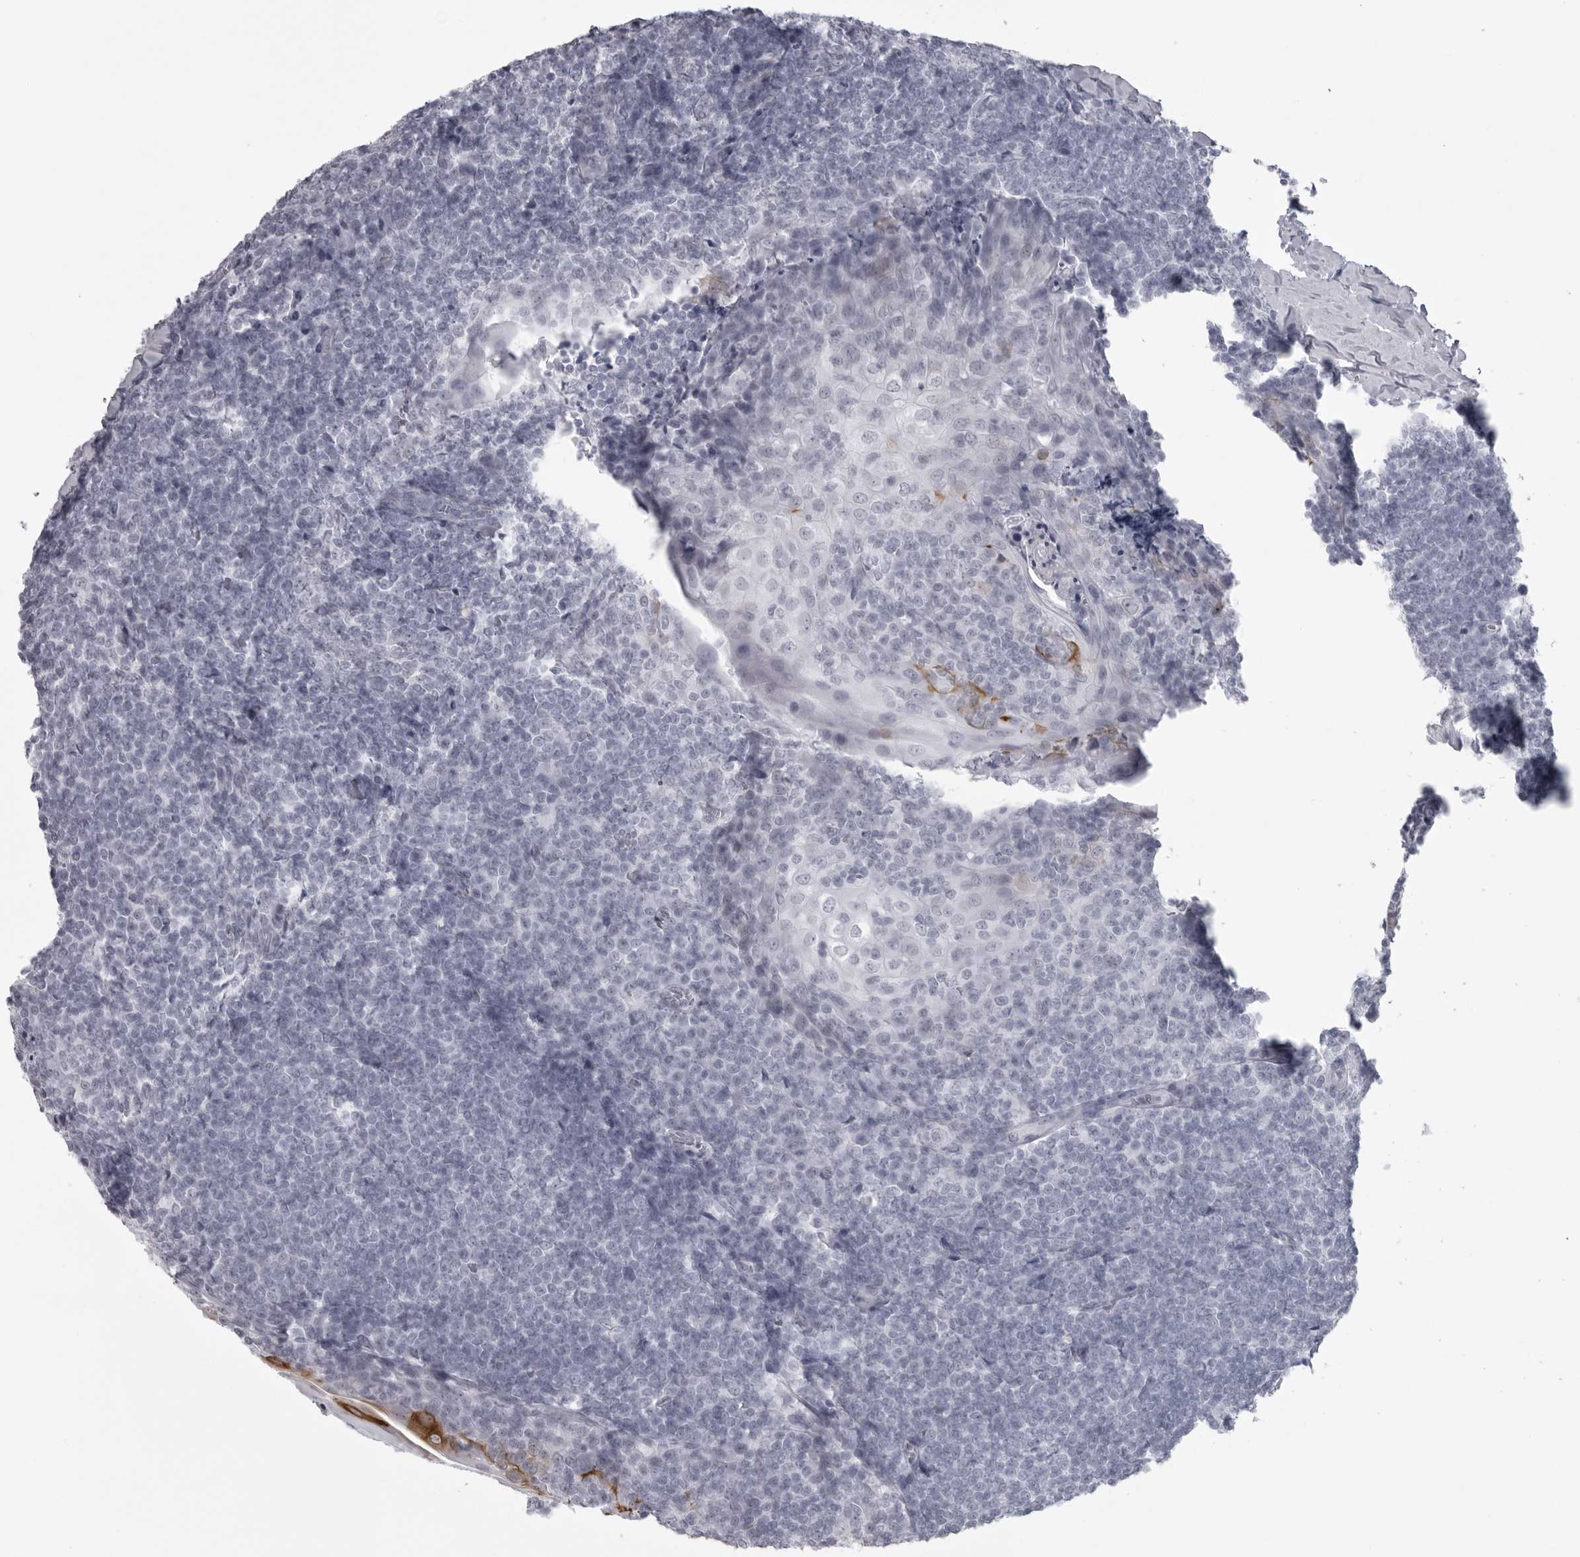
{"staining": {"intensity": "negative", "quantity": "none", "location": "none"}, "tissue": "tonsil", "cell_type": "Germinal center cells", "image_type": "normal", "snomed": [{"axis": "morphology", "description": "Normal tissue, NOS"}, {"axis": "topography", "description": "Tonsil"}], "caption": "Immunohistochemistry (IHC) histopathology image of normal tonsil stained for a protein (brown), which displays no staining in germinal center cells.", "gene": "UROD", "patient": {"sex": "male", "age": 37}}